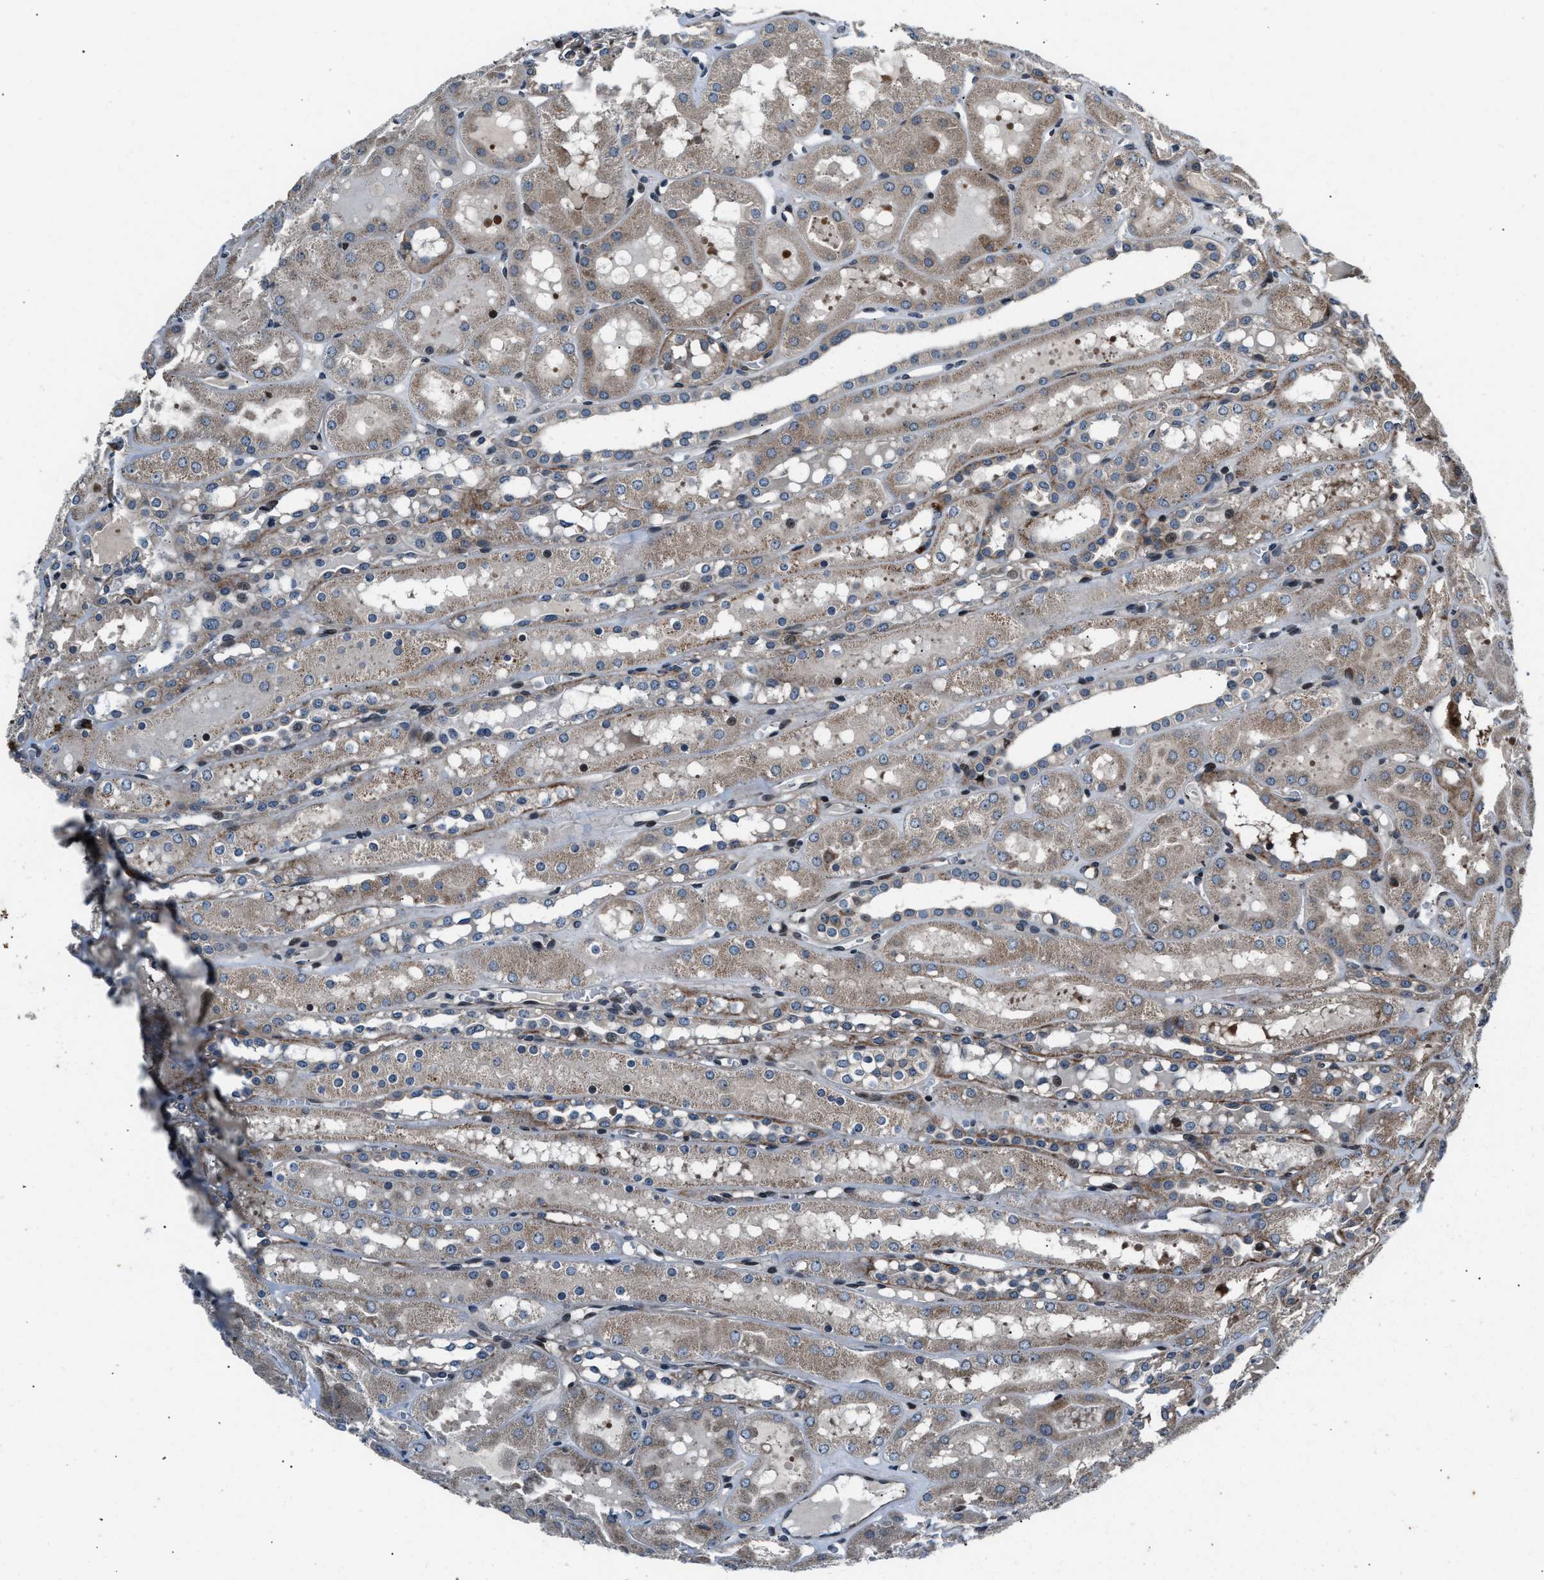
{"staining": {"intensity": "weak", "quantity": "25%-75%", "location": "cytoplasmic/membranous"}, "tissue": "kidney", "cell_type": "Cells in glomeruli", "image_type": "normal", "snomed": [{"axis": "morphology", "description": "Normal tissue, NOS"}, {"axis": "topography", "description": "Kidney"}, {"axis": "topography", "description": "Urinary bladder"}], "caption": "Immunohistochemistry staining of unremarkable kidney, which displays low levels of weak cytoplasmic/membranous expression in about 25%-75% of cells in glomeruli indicating weak cytoplasmic/membranous protein positivity. The staining was performed using DAB (3,3'-diaminobenzidine) (brown) for protein detection and nuclei were counterstained in hematoxylin (blue).", "gene": "DYNC2I1", "patient": {"sex": "male", "age": 16}}